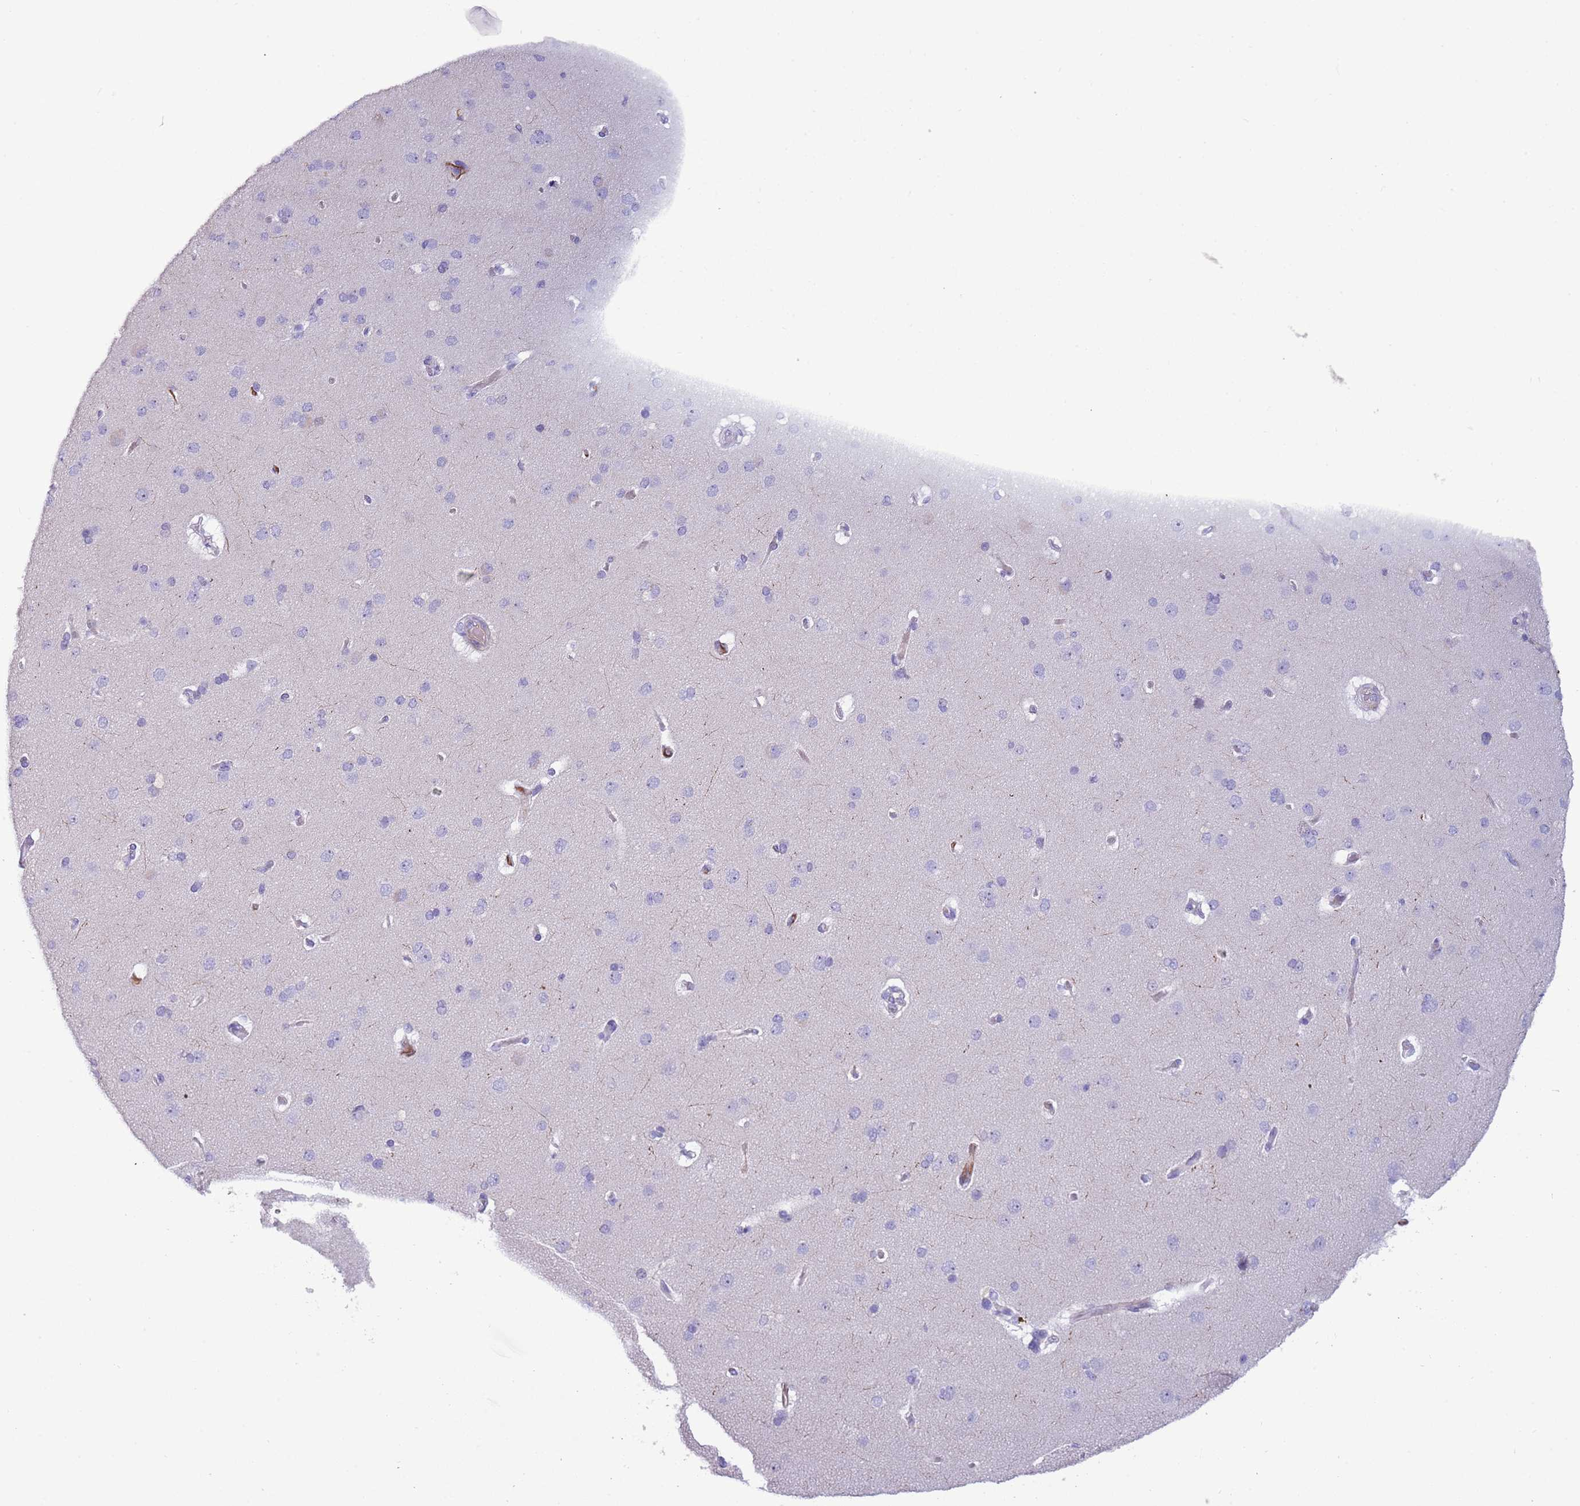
{"staining": {"intensity": "moderate", "quantity": "<25%", "location": "cytoplasmic/membranous"}, "tissue": "cerebral cortex", "cell_type": "Endothelial cells", "image_type": "normal", "snomed": [{"axis": "morphology", "description": "Normal tissue, NOS"}, {"axis": "topography", "description": "Cerebral cortex"}], "caption": "Human cerebral cortex stained with a brown dye shows moderate cytoplasmic/membranous positive positivity in approximately <25% of endothelial cells.", "gene": "NBPF4", "patient": {"sex": "male", "age": 62}}